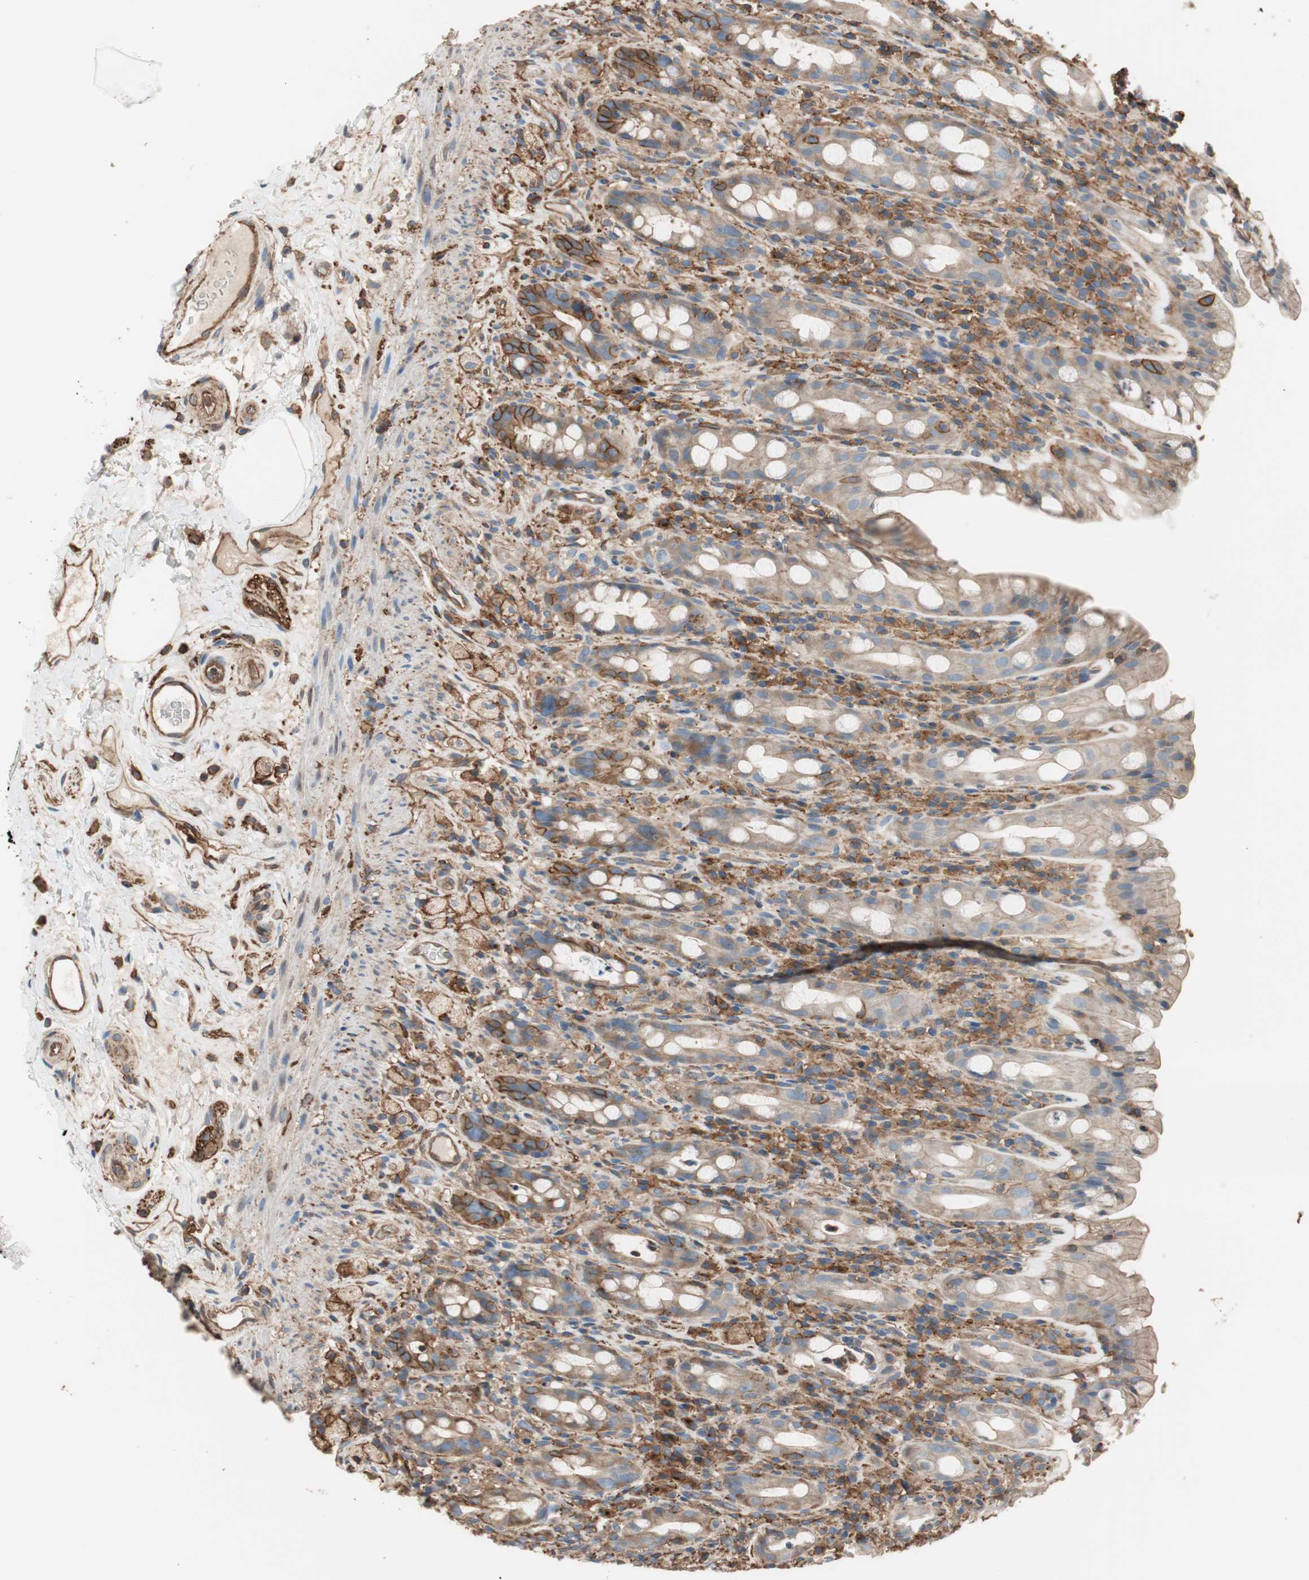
{"staining": {"intensity": "moderate", "quantity": ">75%", "location": "cytoplasmic/membranous"}, "tissue": "rectum", "cell_type": "Glandular cells", "image_type": "normal", "snomed": [{"axis": "morphology", "description": "Normal tissue, NOS"}, {"axis": "topography", "description": "Rectum"}], "caption": "A high-resolution image shows immunohistochemistry (IHC) staining of unremarkable rectum, which exhibits moderate cytoplasmic/membranous positivity in about >75% of glandular cells. Ihc stains the protein in brown and the nuclei are stained blue.", "gene": "IL1RL1", "patient": {"sex": "male", "age": 44}}